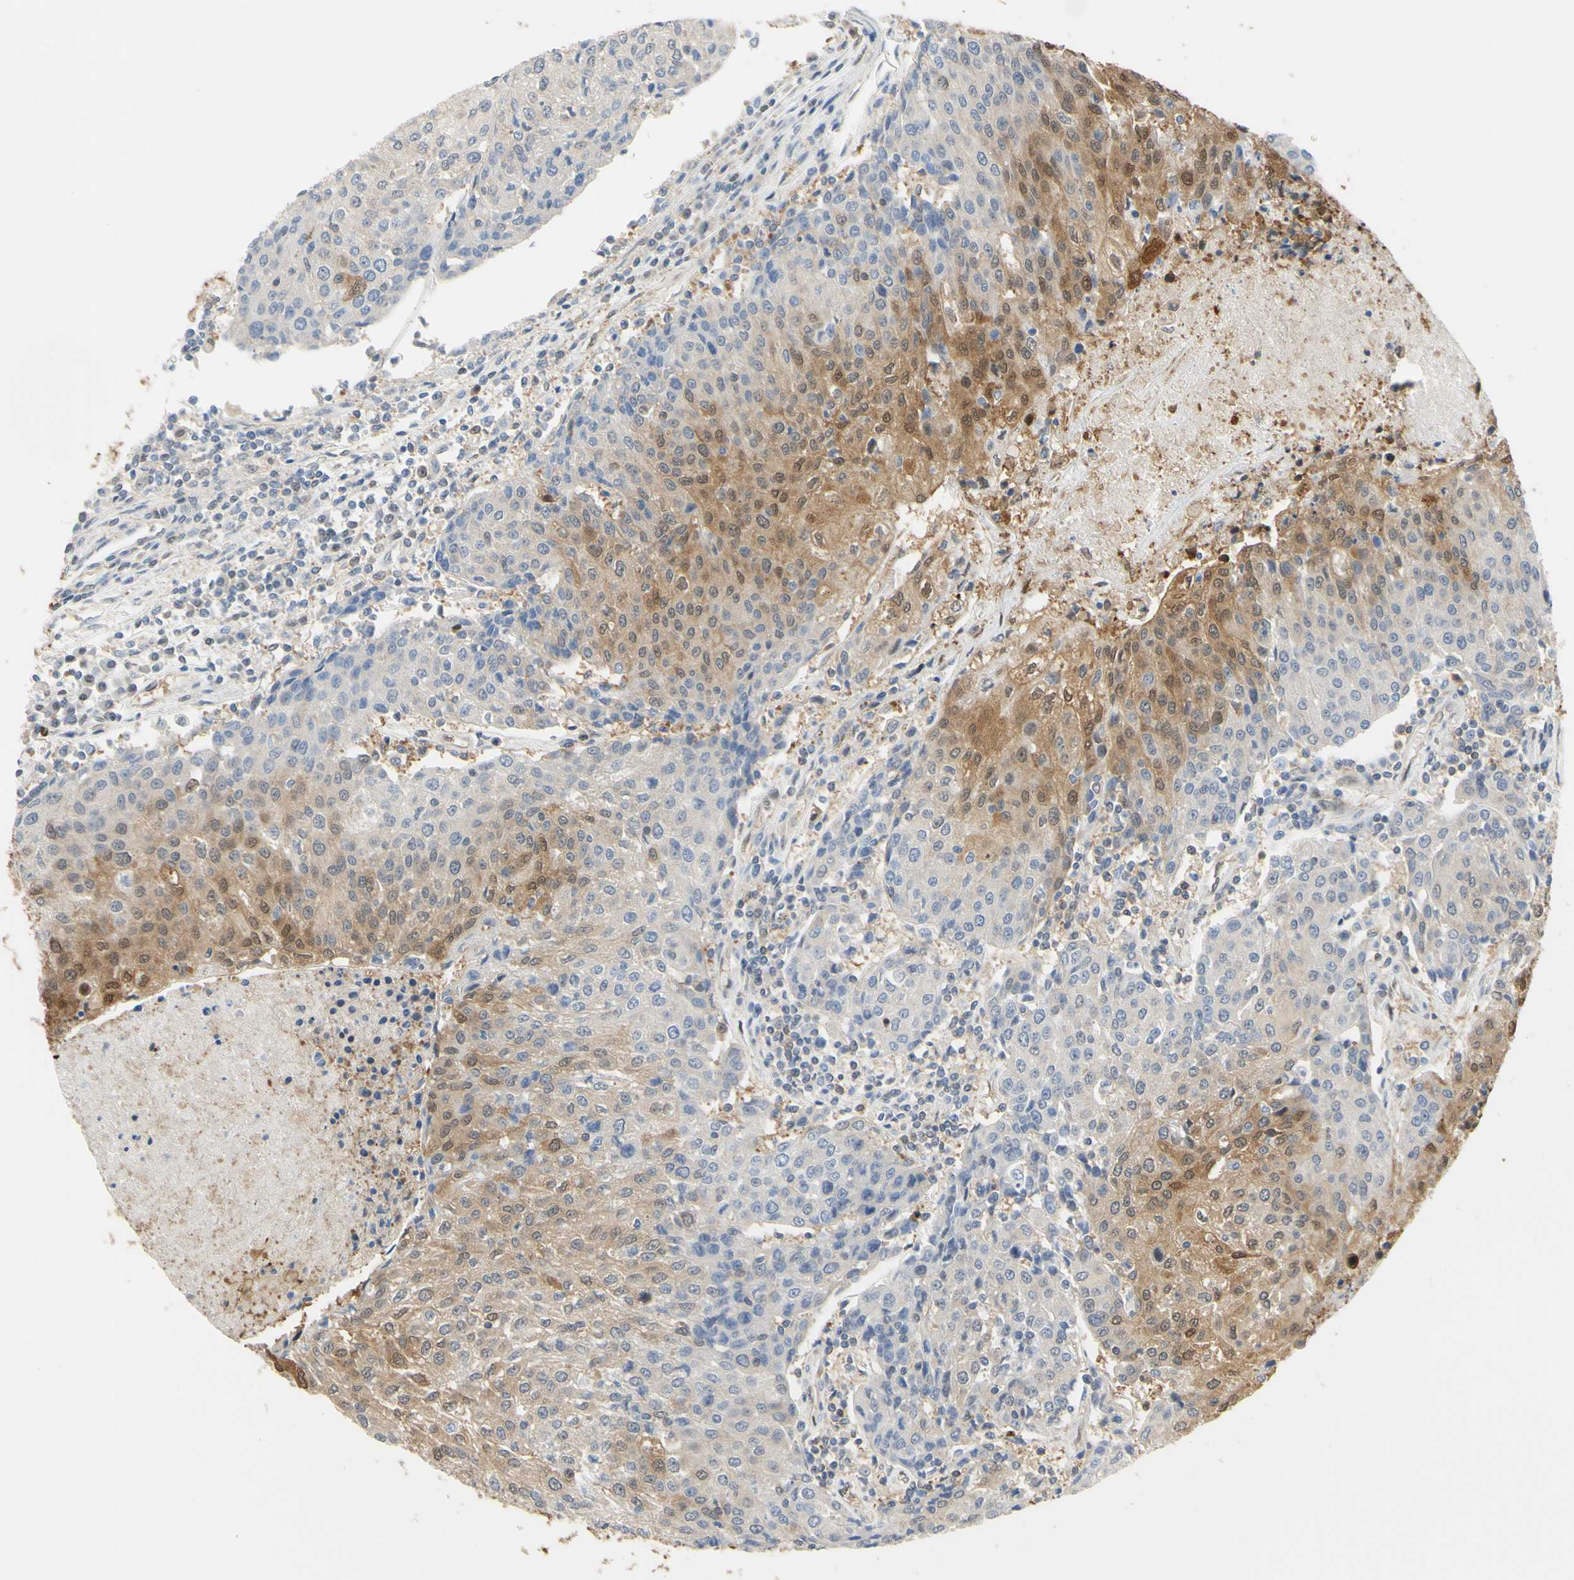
{"staining": {"intensity": "moderate", "quantity": "25%-75%", "location": "cytoplasmic/membranous"}, "tissue": "urothelial cancer", "cell_type": "Tumor cells", "image_type": "cancer", "snomed": [{"axis": "morphology", "description": "Urothelial carcinoma, High grade"}, {"axis": "topography", "description": "Urinary bladder"}], "caption": "A micrograph showing moderate cytoplasmic/membranous expression in about 25%-75% of tumor cells in urothelial cancer, as visualized by brown immunohistochemical staining.", "gene": "UPK3B", "patient": {"sex": "female", "age": 85}}